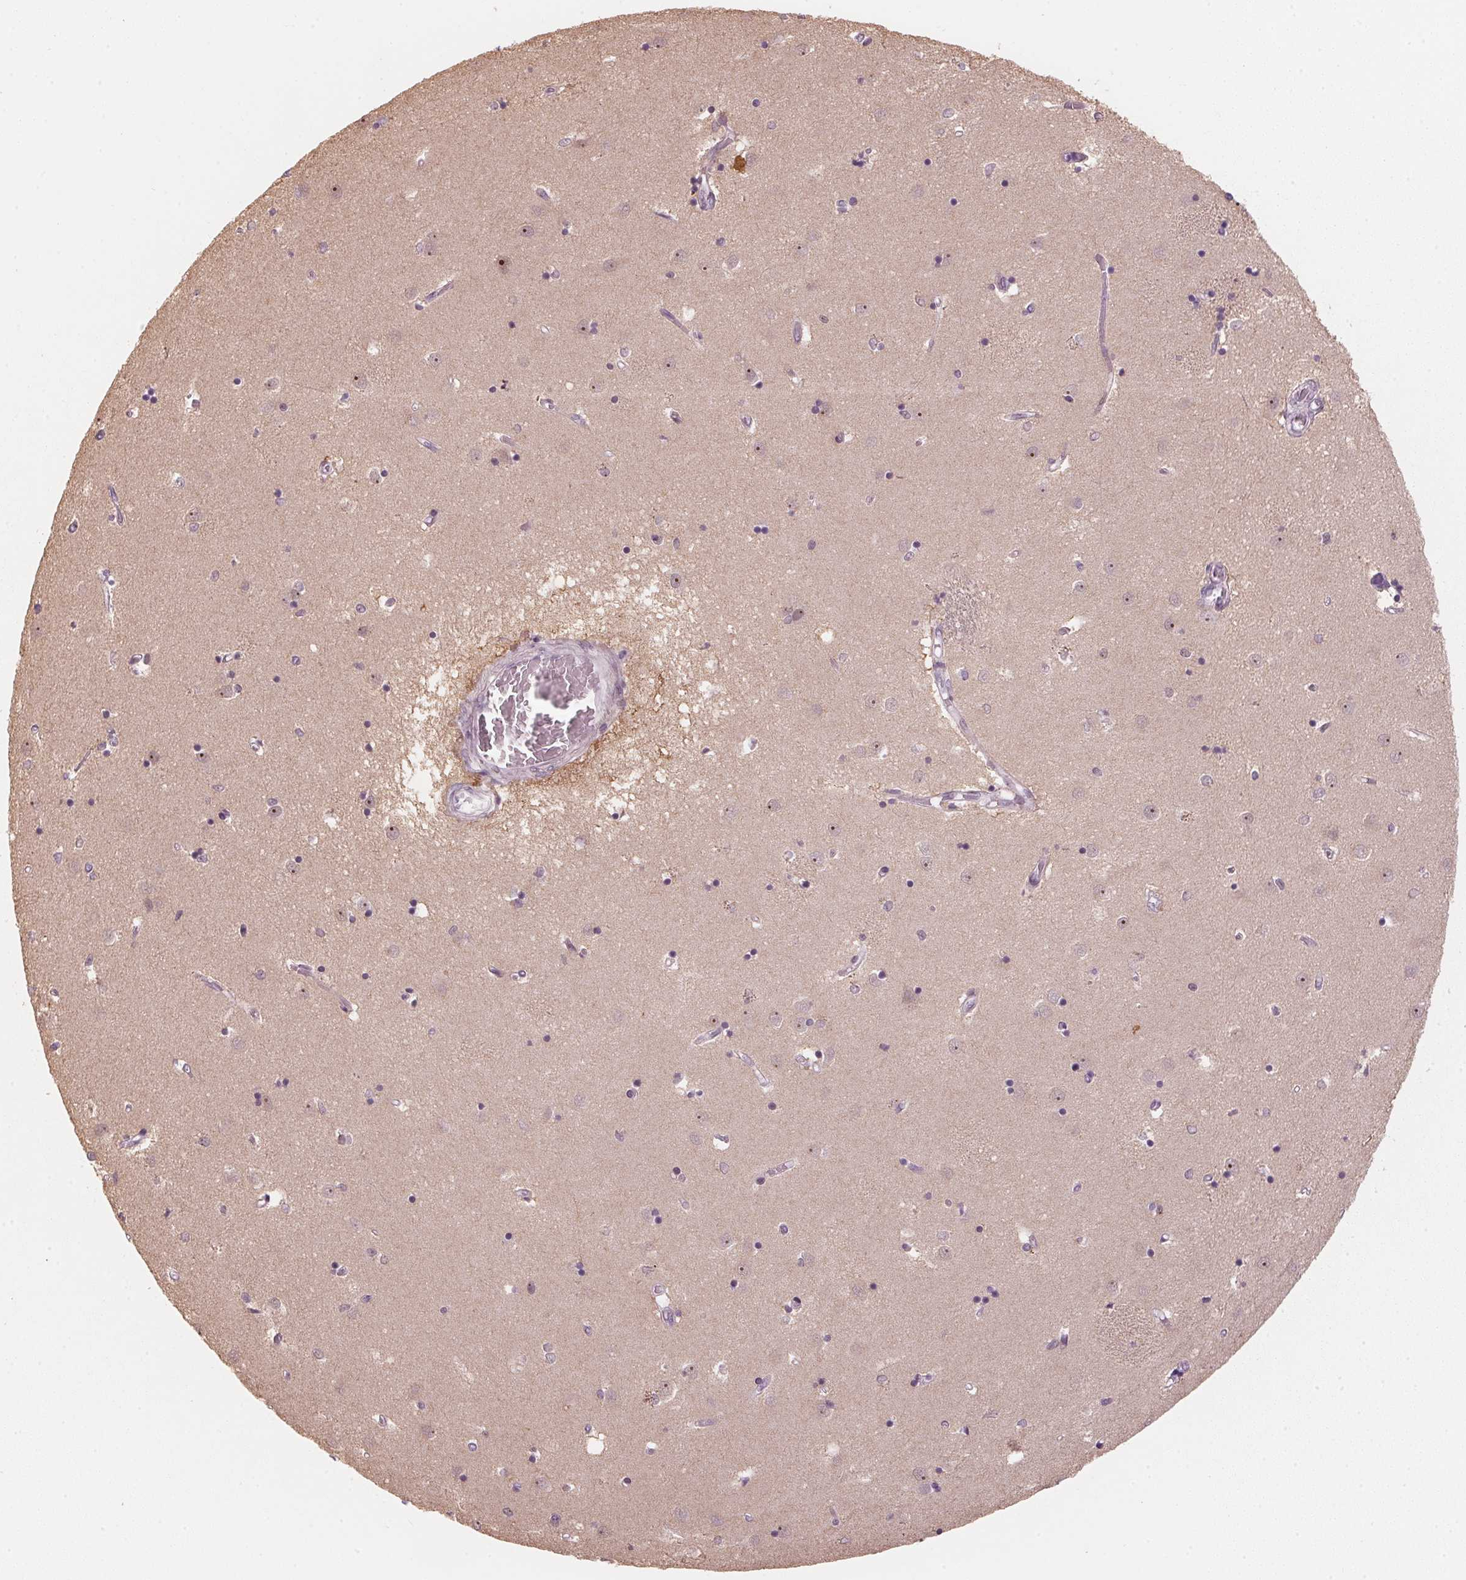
{"staining": {"intensity": "weak", "quantity": "25%-75%", "location": "nuclear"}, "tissue": "caudate", "cell_type": "Glial cells", "image_type": "normal", "snomed": [{"axis": "morphology", "description": "Normal tissue, NOS"}, {"axis": "topography", "description": "Lateral ventricle wall"}], "caption": "Human caudate stained for a protein (brown) shows weak nuclear positive positivity in about 25%-75% of glial cells.", "gene": "DNTTIP2", "patient": {"sex": "male", "age": 54}}